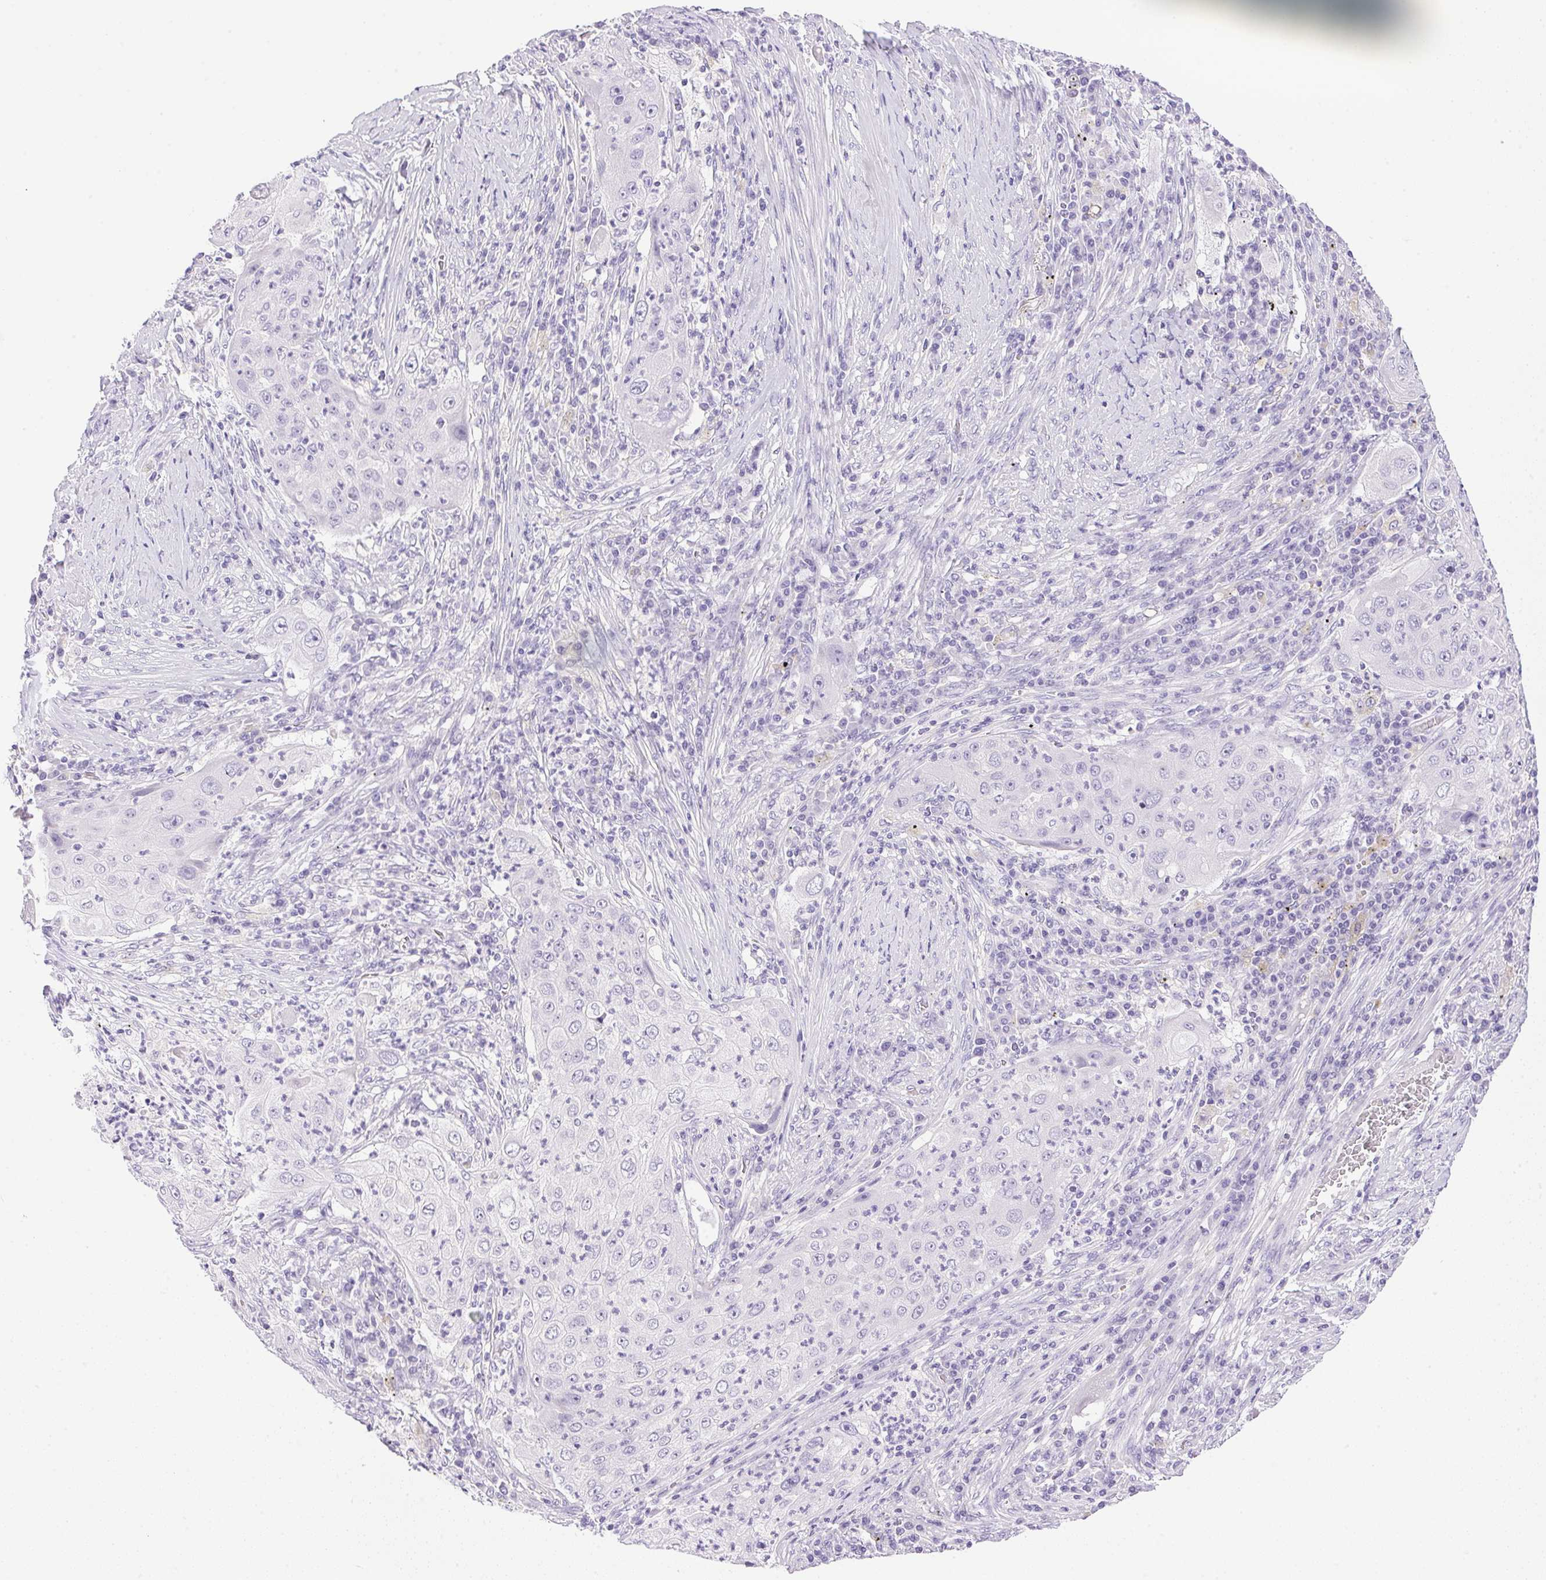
{"staining": {"intensity": "negative", "quantity": "none", "location": "none"}, "tissue": "lung cancer", "cell_type": "Tumor cells", "image_type": "cancer", "snomed": [{"axis": "morphology", "description": "Squamous cell carcinoma, NOS"}, {"axis": "topography", "description": "Lung"}], "caption": "Immunohistochemistry histopathology image of lung cancer stained for a protein (brown), which shows no positivity in tumor cells.", "gene": "ATP6V0A4", "patient": {"sex": "female", "age": 59}}